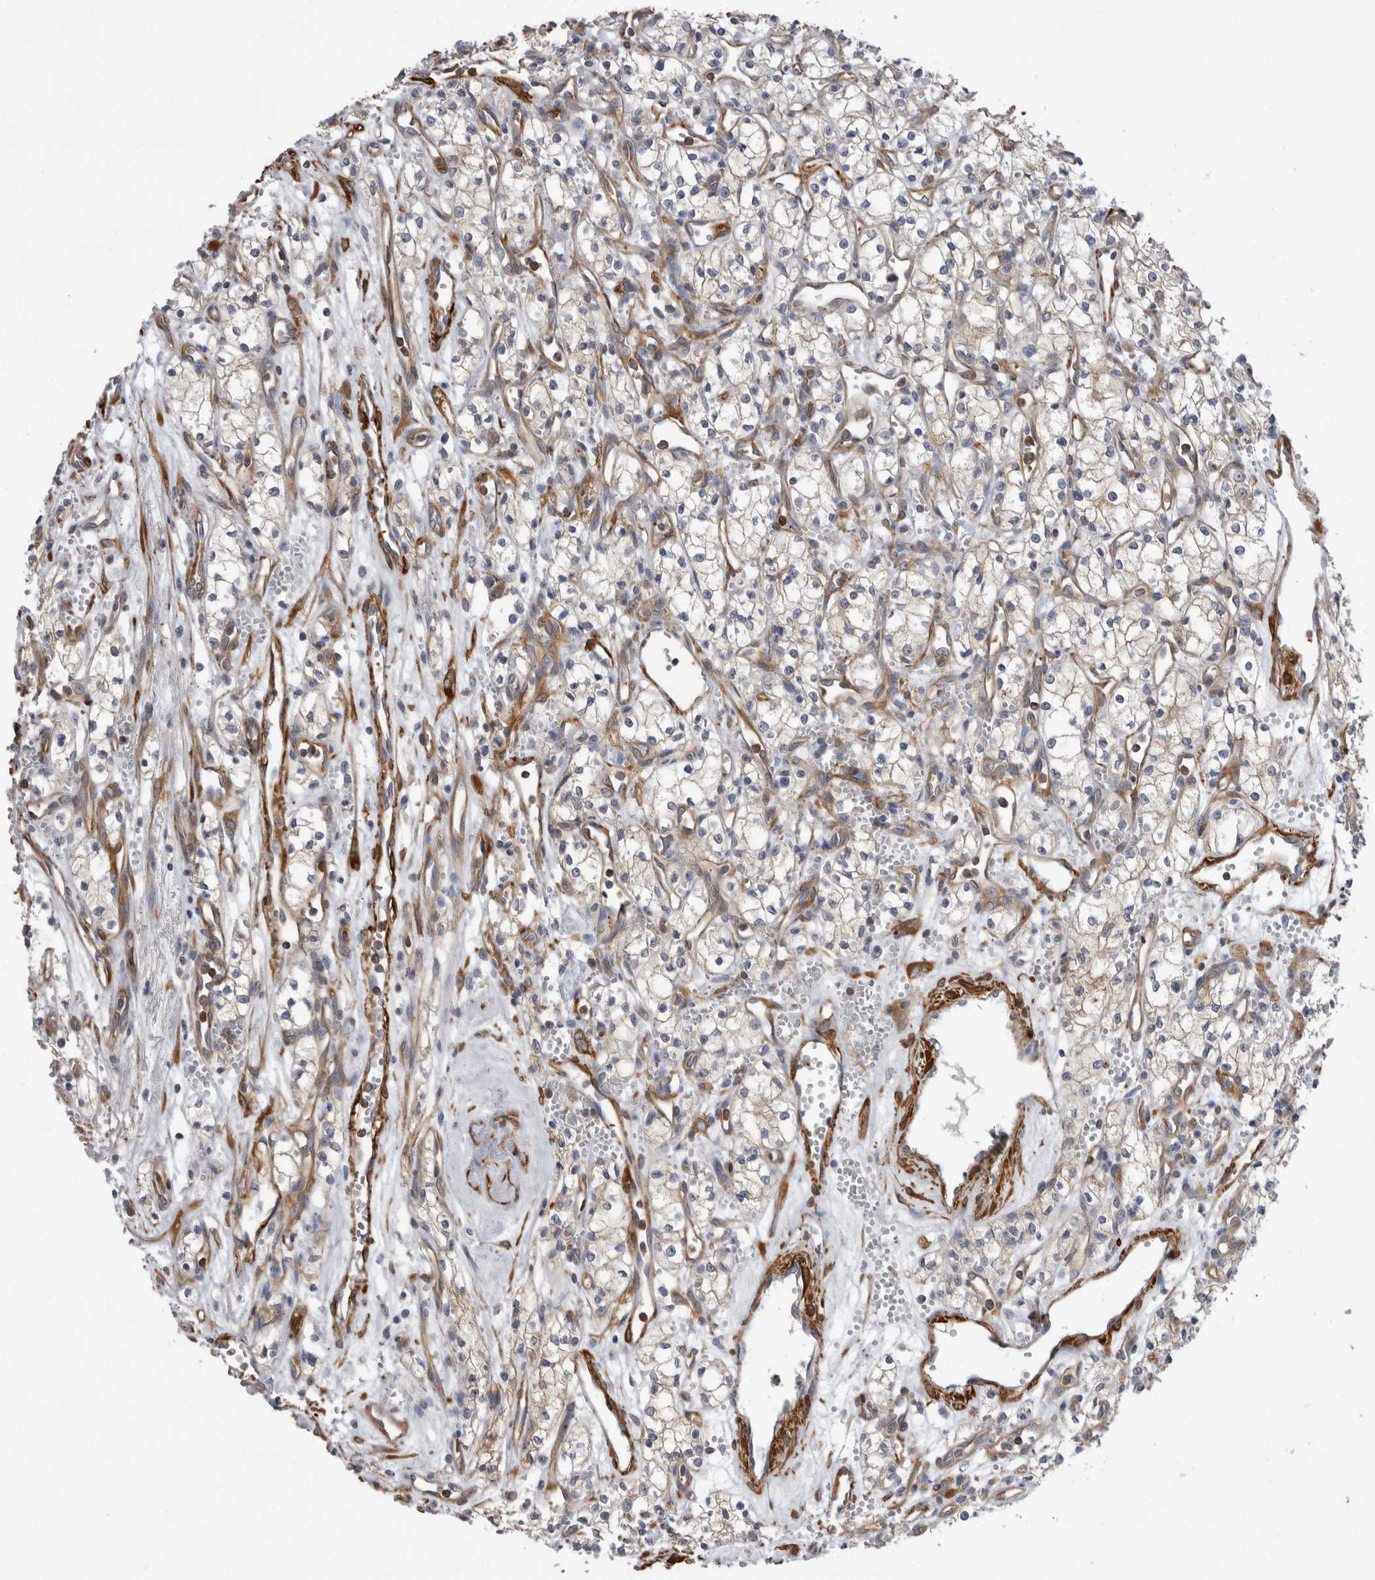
{"staining": {"intensity": "weak", "quantity": ">75%", "location": "cytoplasmic/membranous"}, "tissue": "renal cancer", "cell_type": "Tumor cells", "image_type": "cancer", "snomed": [{"axis": "morphology", "description": "Adenocarcinoma, NOS"}, {"axis": "topography", "description": "Kidney"}], "caption": "Immunohistochemistry histopathology image of renal cancer stained for a protein (brown), which shows low levels of weak cytoplasmic/membranous expression in about >75% of tumor cells.", "gene": "EPRS1", "patient": {"sex": "male", "age": 59}}